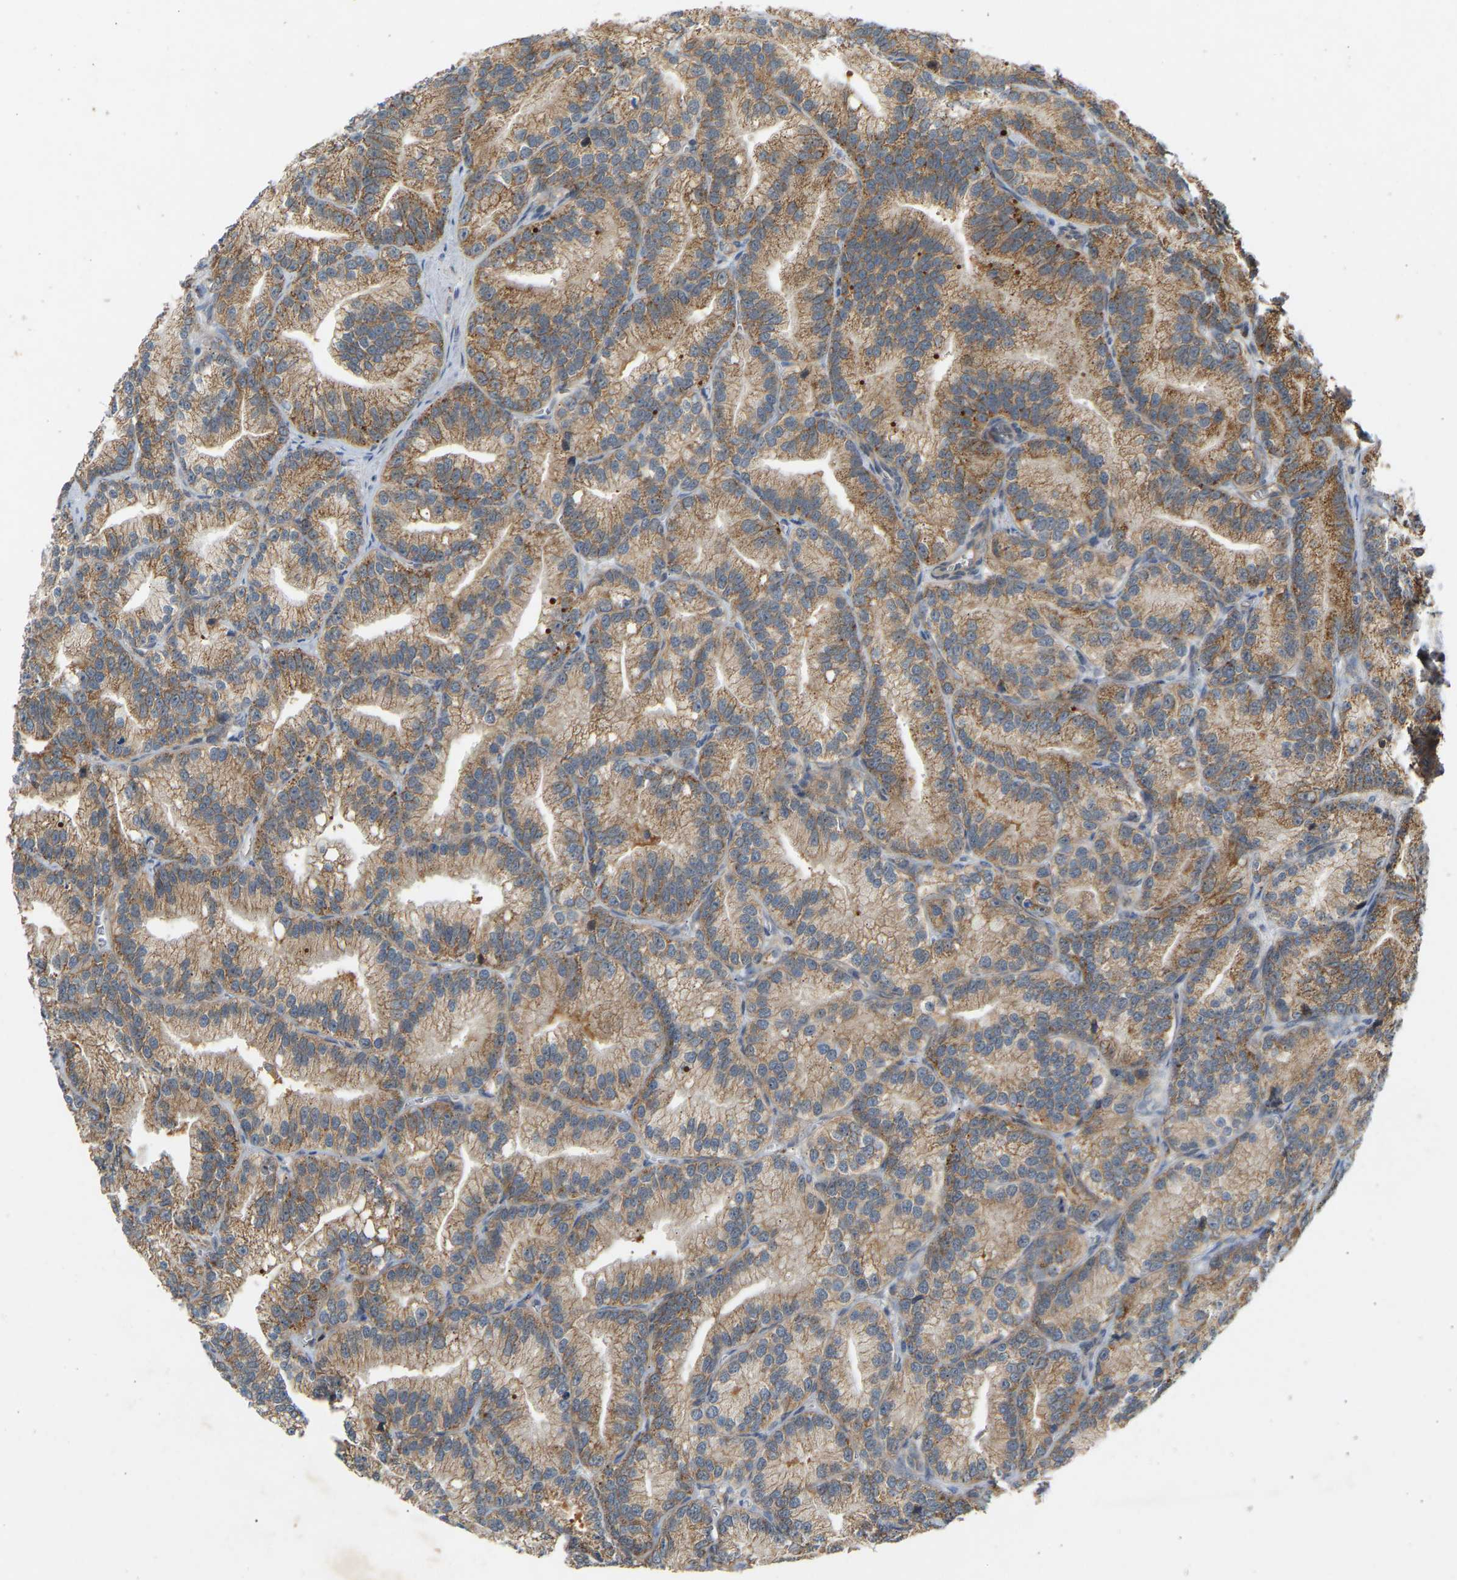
{"staining": {"intensity": "moderate", "quantity": ">75%", "location": "cytoplasmic/membranous"}, "tissue": "prostate cancer", "cell_type": "Tumor cells", "image_type": "cancer", "snomed": [{"axis": "morphology", "description": "Adenocarcinoma, Low grade"}, {"axis": "topography", "description": "Prostate"}], "caption": "A brown stain labels moderate cytoplasmic/membranous positivity of a protein in human prostate low-grade adenocarcinoma tumor cells.", "gene": "PTCD1", "patient": {"sex": "male", "age": 89}}